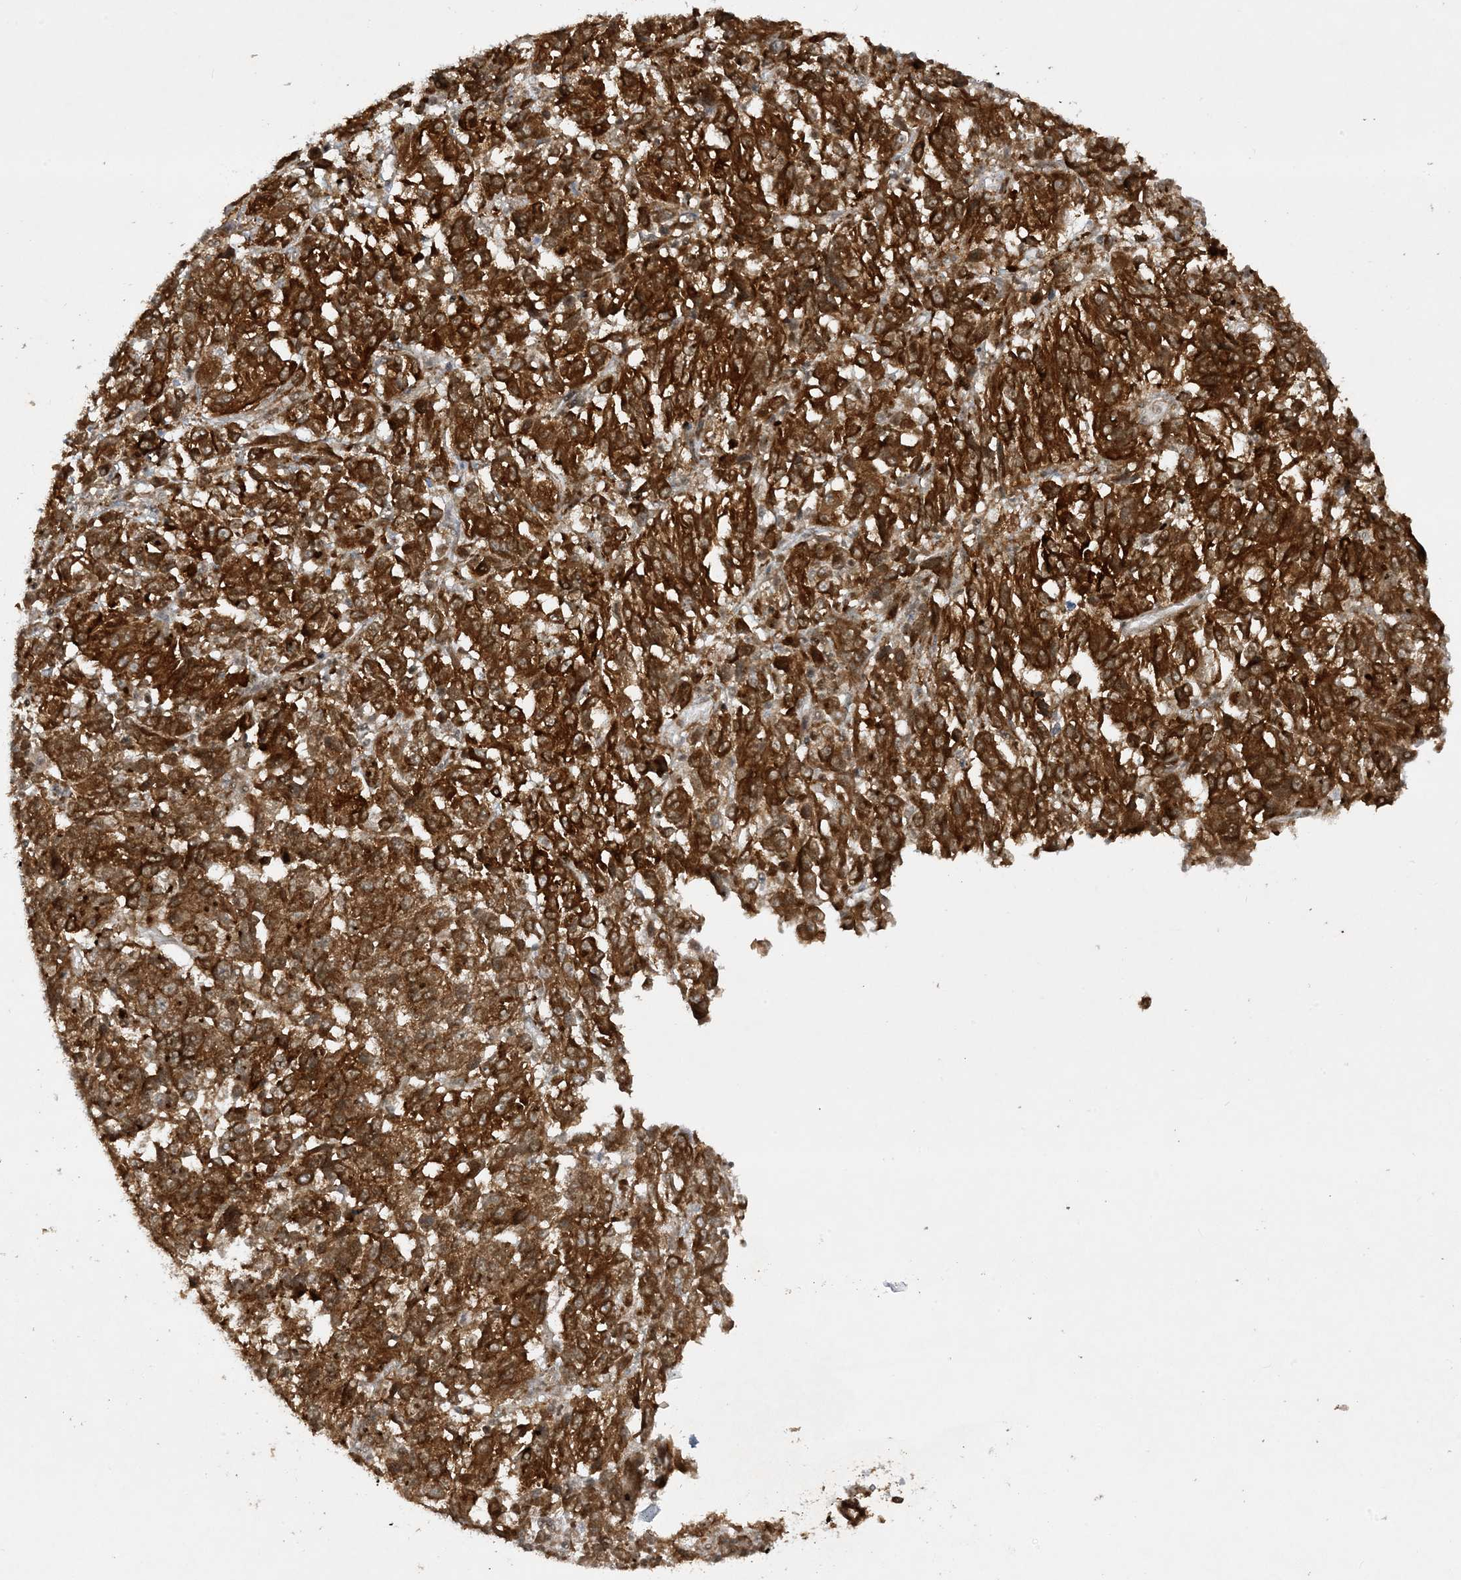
{"staining": {"intensity": "strong", "quantity": ">75%", "location": "cytoplasmic/membranous"}, "tissue": "melanoma", "cell_type": "Tumor cells", "image_type": "cancer", "snomed": [{"axis": "morphology", "description": "Malignant melanoma, NOS"}, {"axis": "topography", "description": "Skin"}], "caption": "IHC histopathology image of human malignant melanoma stained for a protein (brown), which shows high levels of strong cytoplasmic/membranous expression in about >75% of tumor cells.", "gene": "CERT1", "patient": {"sex": "female", "age": 82}}